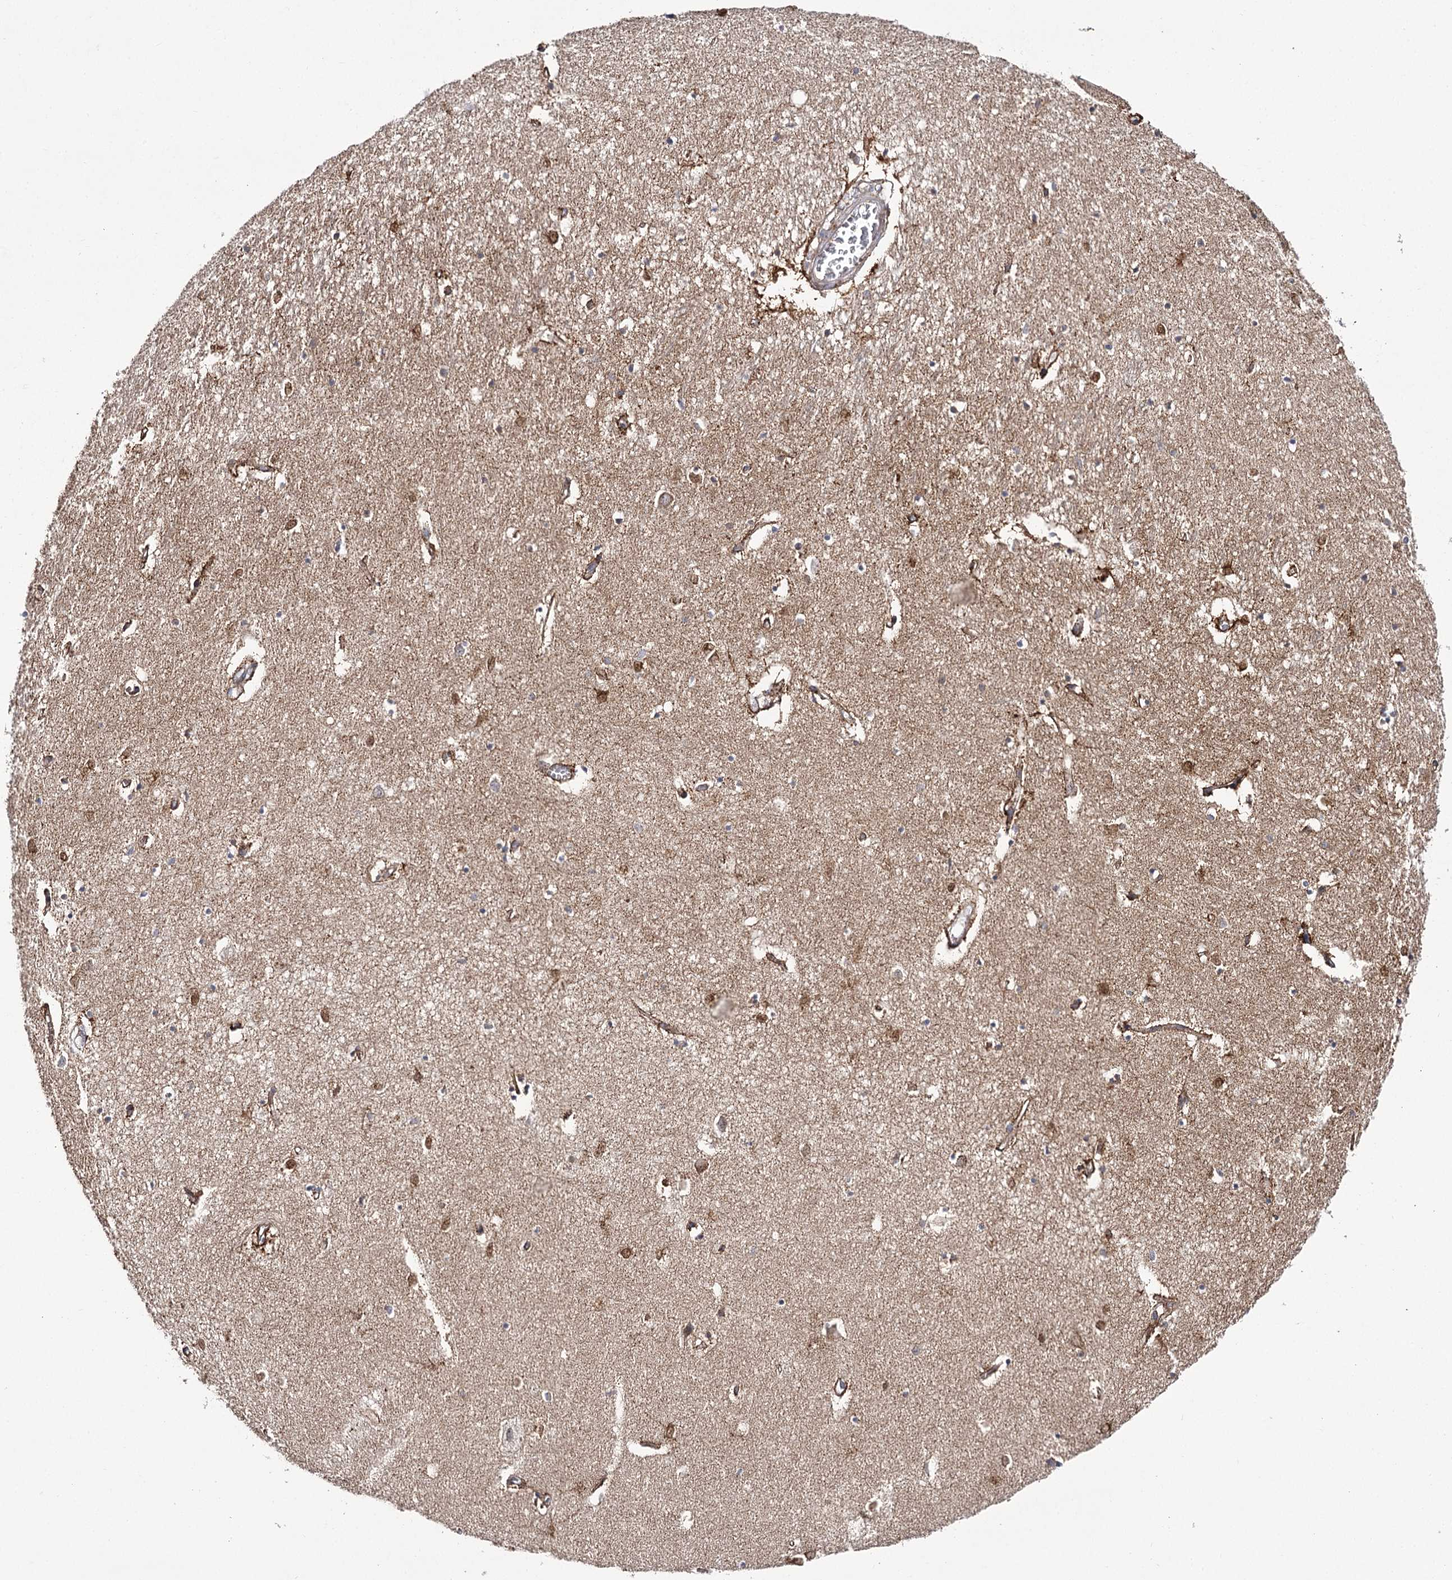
{"staining": {"intensity": "weak", "quantity": "25%-75%", "location": "cytoplasmic/membranous"}, "tissue": "hippocampus", "cell_type": "Glial cells", "image_type": "normal", "snomed": [{"axis": "morphology", "description": "Normal tissue, NOS"}, {"axis": "topography", "description": "Hippocampus"}], "caption": "Immunohistochemical staining of unremarkable human hippocampus displays low levels of weak cytoplasmic/membranous positivity in approximately 25%-75% of glial cells. (Stains: DAB (3,3'-diaminobenzidine) in brown, nuclei in blue, Microscopy: brightfield microscopy at high magnification).", "gene": "NADK2", "patient": {"sex": "female", "age": 64}}